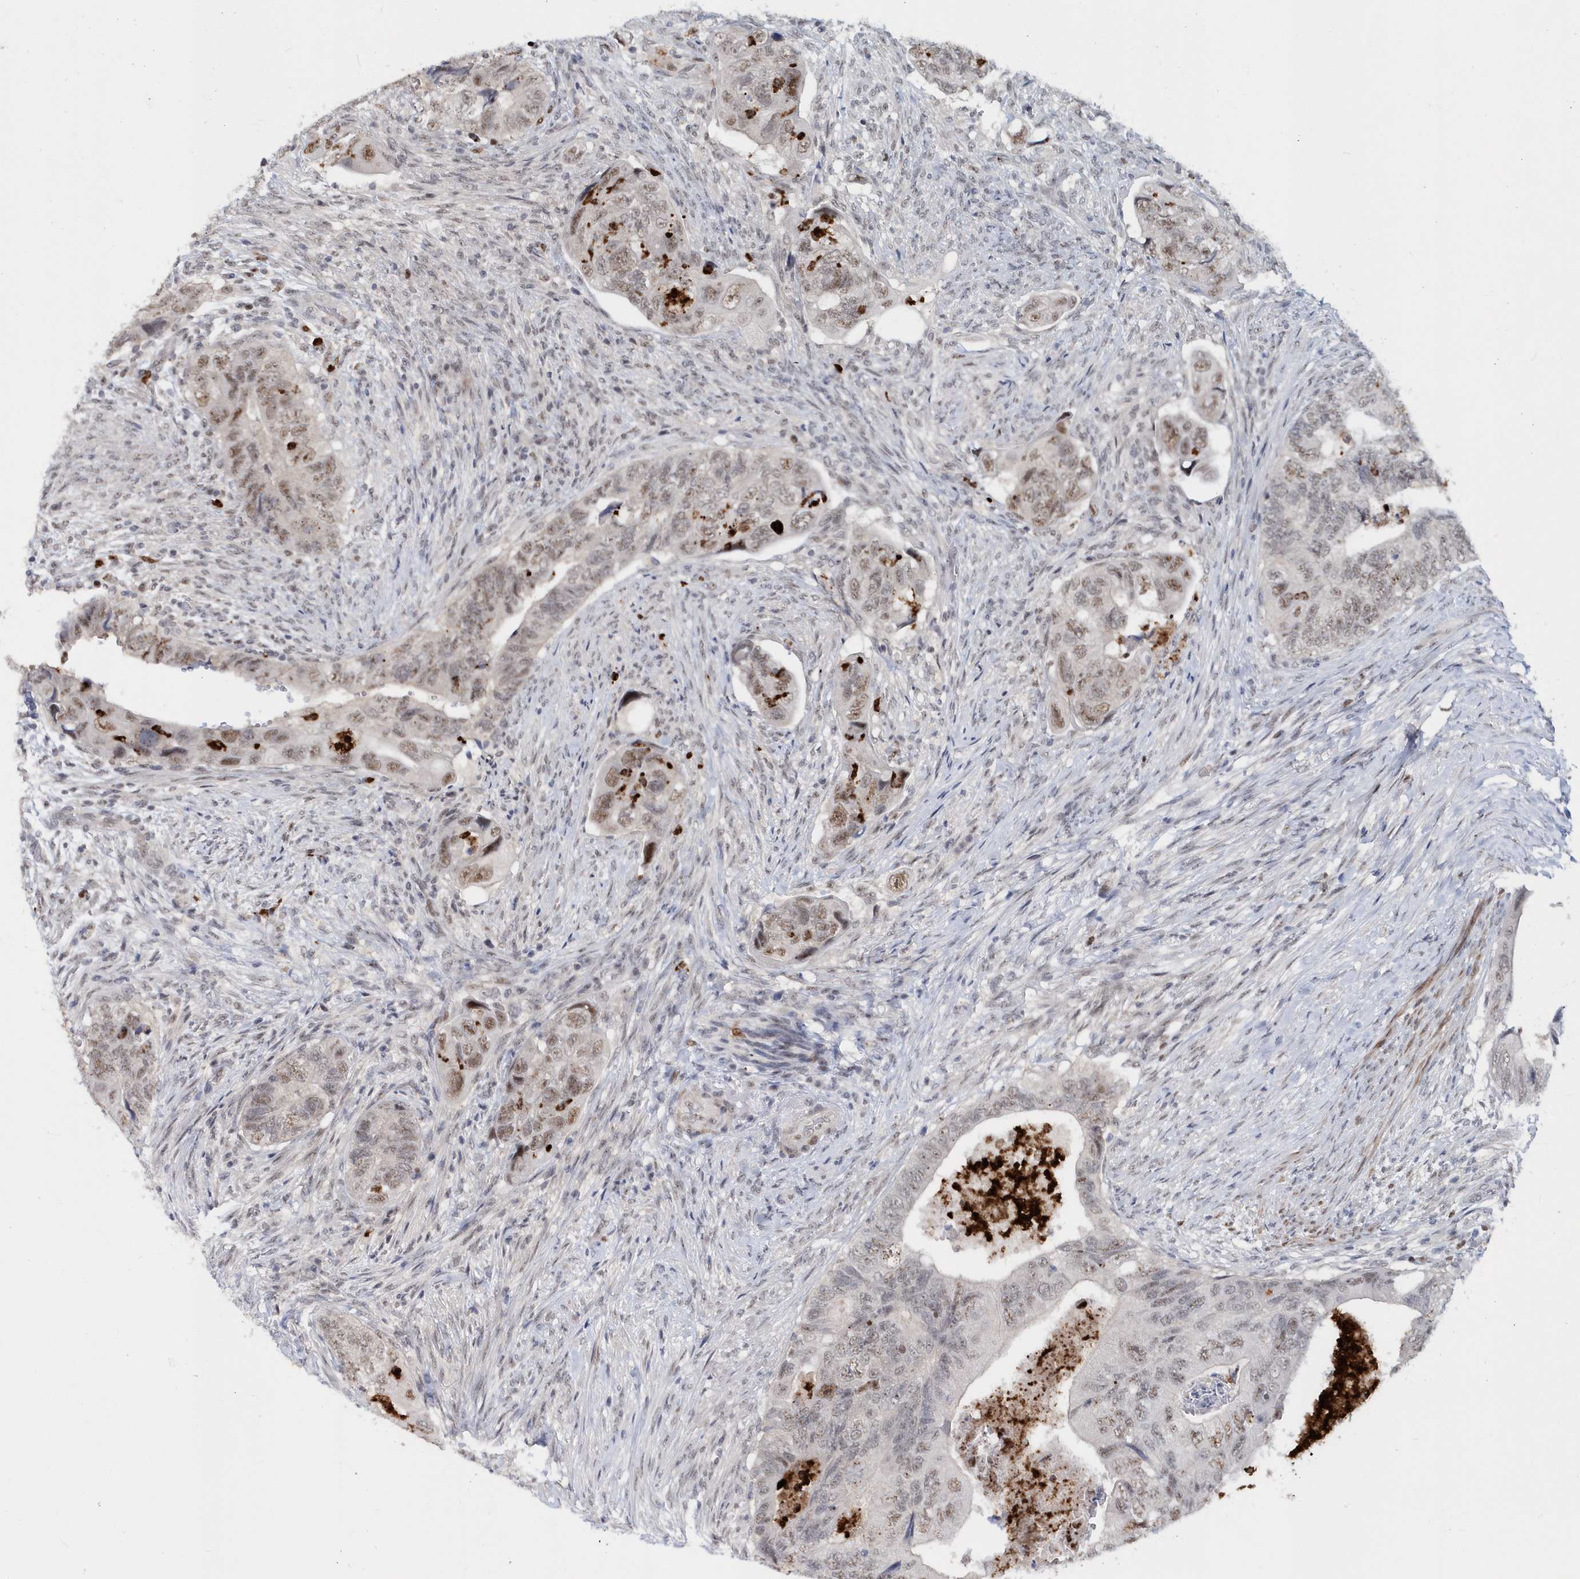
{"staining": {"intensity": "weak", "quantity": "25%-75%", "location": "nuclear"}, "tissue": "colorectal cancer", "cell_type": "Tumor cells", "image_type": "cancer", "snomed": [{"axis": "morphology", "description": "Adenocarcinoma, NOS"}, {"axis": "topography", "description": "Rectum"}], "caption": "Tumor cells display weak nuclear expression in about 25%-75% of cells in adenocarcinoma (colorectal).", "gene": "ASCL4", "patient": {"sex": "male", "age": 63}}